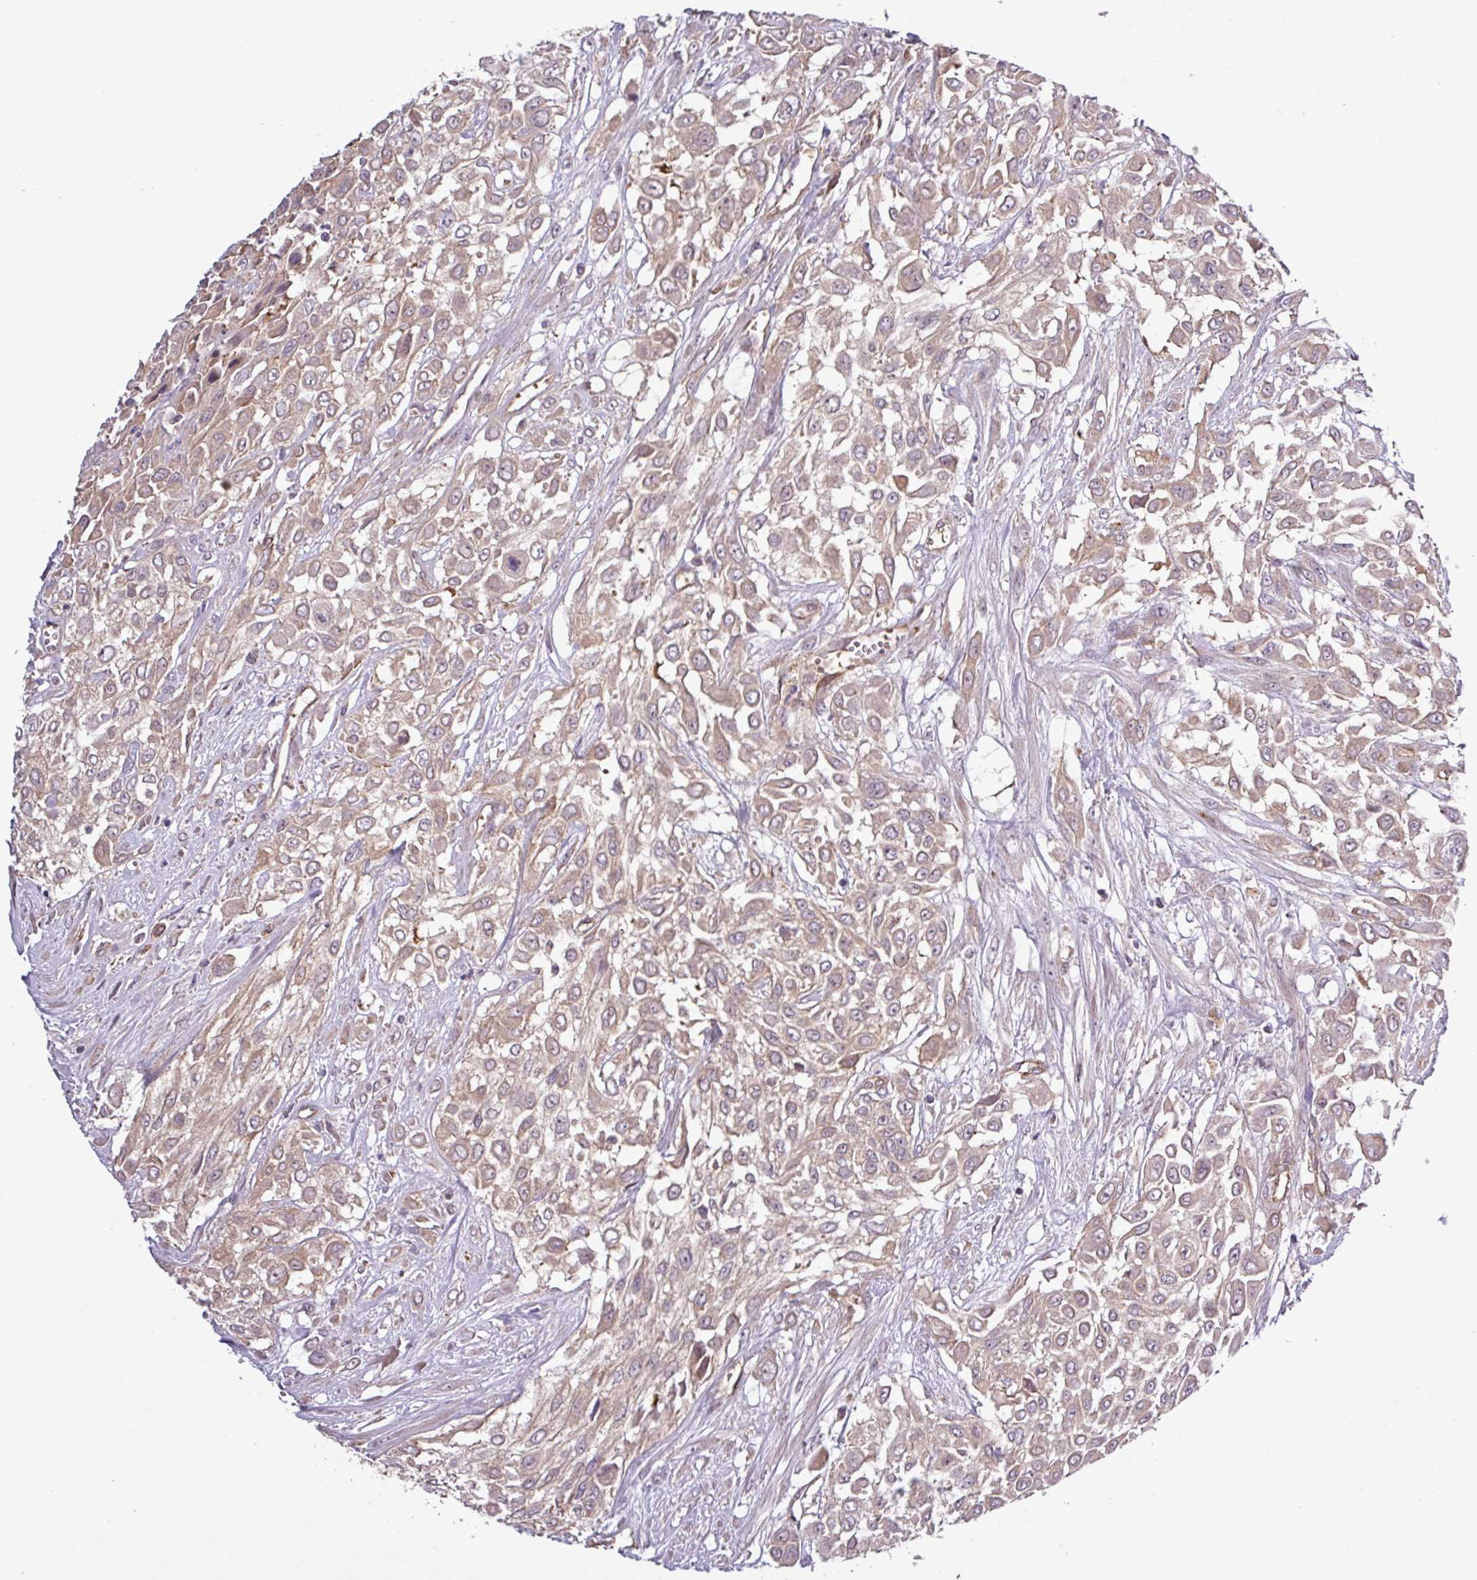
{"staining": {"intensity": "weak", "quantity": ">75%", "location": "cytoplasmic/membranous"}, "tissue": "urothelial cancer", "cell_type": "Tumor cells", "image_type": "cancer", "snomed": [{"axis": "morphology", "description": "Urothelial carcinoma, High grade"}, {"axis": "topography", "description": "Urinary bladder"}], "caption": "Immunohistochemical staining of urothelial cancer displays low levels of weak cytoplasmic/membranous protein positivity in about >75% of tumor cells.", "gene": "SIRPB2", "patient": {"sex": "male", "age": 57}}